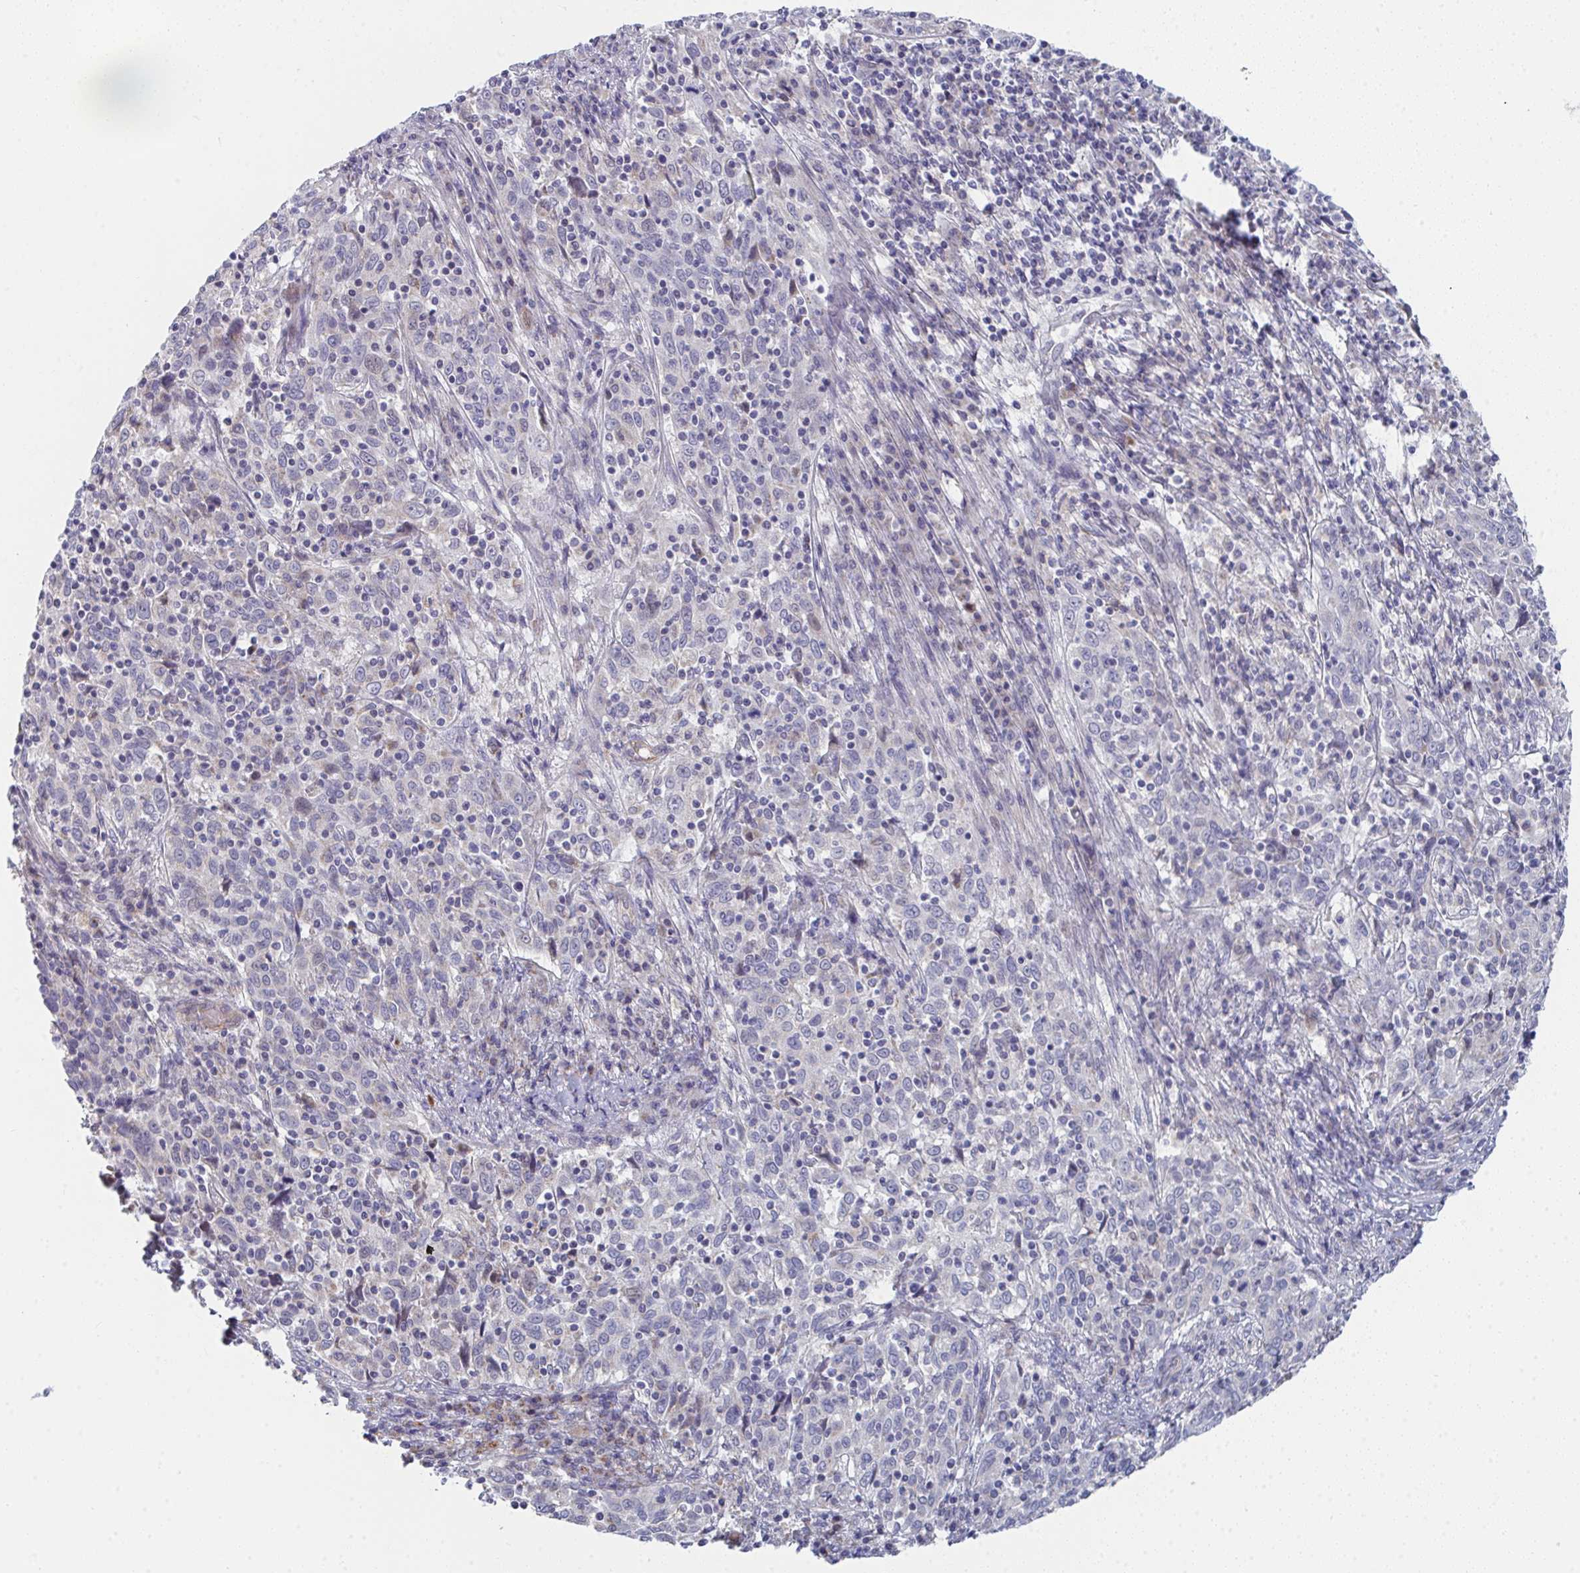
{"staining": {"intensity": "negative", "quantity": "none", "location": "none"}, "tissue": "cervical cancer", "cell_type": "Tumor cells", "image_type": "cancer", "snomed": [{"axis": "morphology", "description": "Squamous cell carcinoma, NOS"}, {"axis": "topography", "description": "Cervix"}], "caption": "An image of human cervical squamous cell carcinoma is negative for staining in tumor cells.", "gene": "VWDE", "patient": {"sex": "female", "age": 46}}